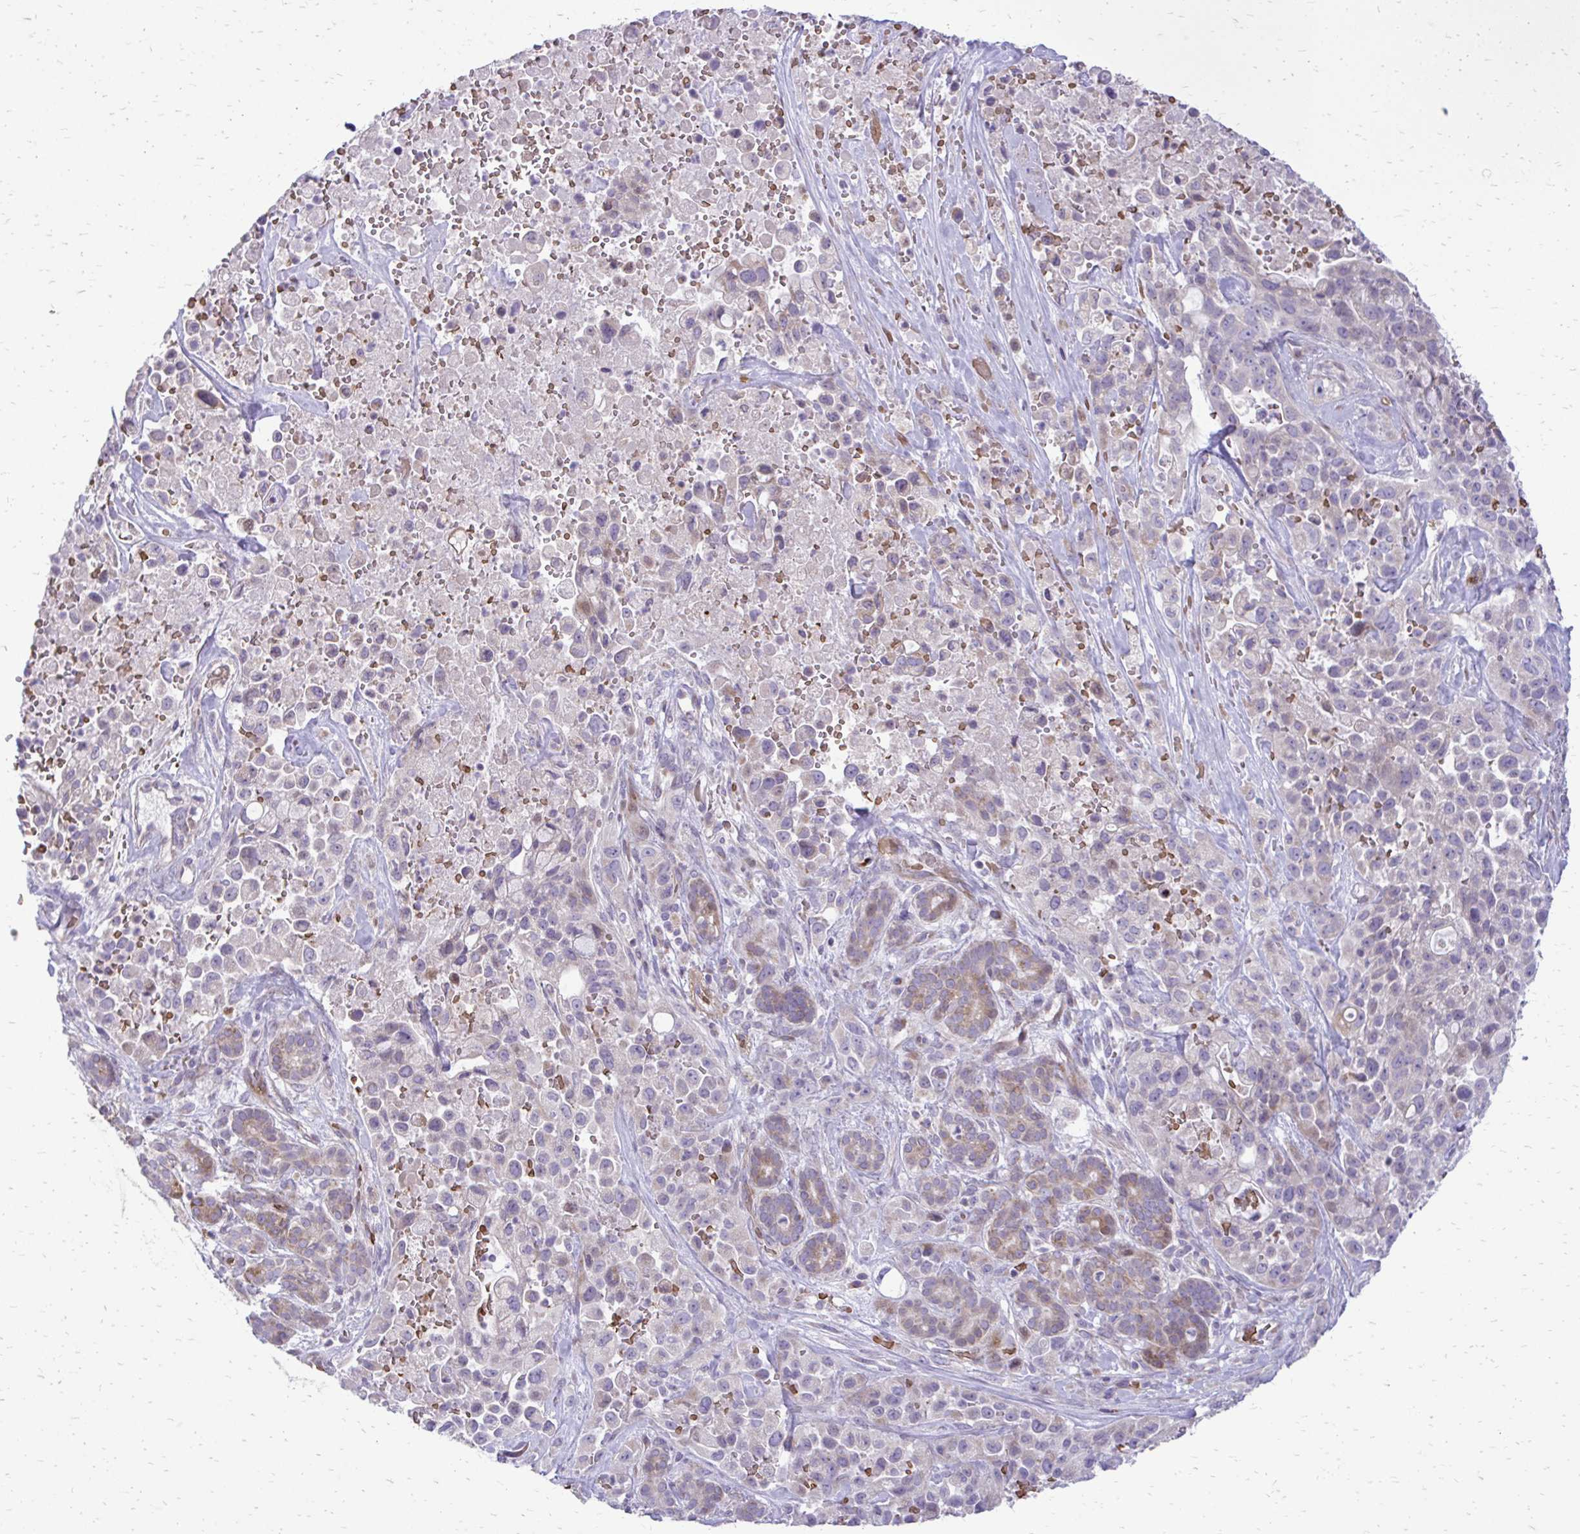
{"staining": {"intensity": "weak", "quantity": "<25%", "location": "cytoplasmic/membranous"}, "tissue": "pancreatic cancer", "cell_type": "Tumor cells", "image_type": "cancer", "snomed": [{"axis": "morphology", "description": "Adenocarcinoma, NOS"}, {"axis": "topography", "description": "Pancreas"}], "caption": "This histopathology image is of pancreatic cancer stained with immunohistochemistry to label a protein in brown with the nuclei are counter-stained blue. There is no staining in tumor cells.", "gene": "FUNDC2", "patient": {"sex": "male", "age": 44}}